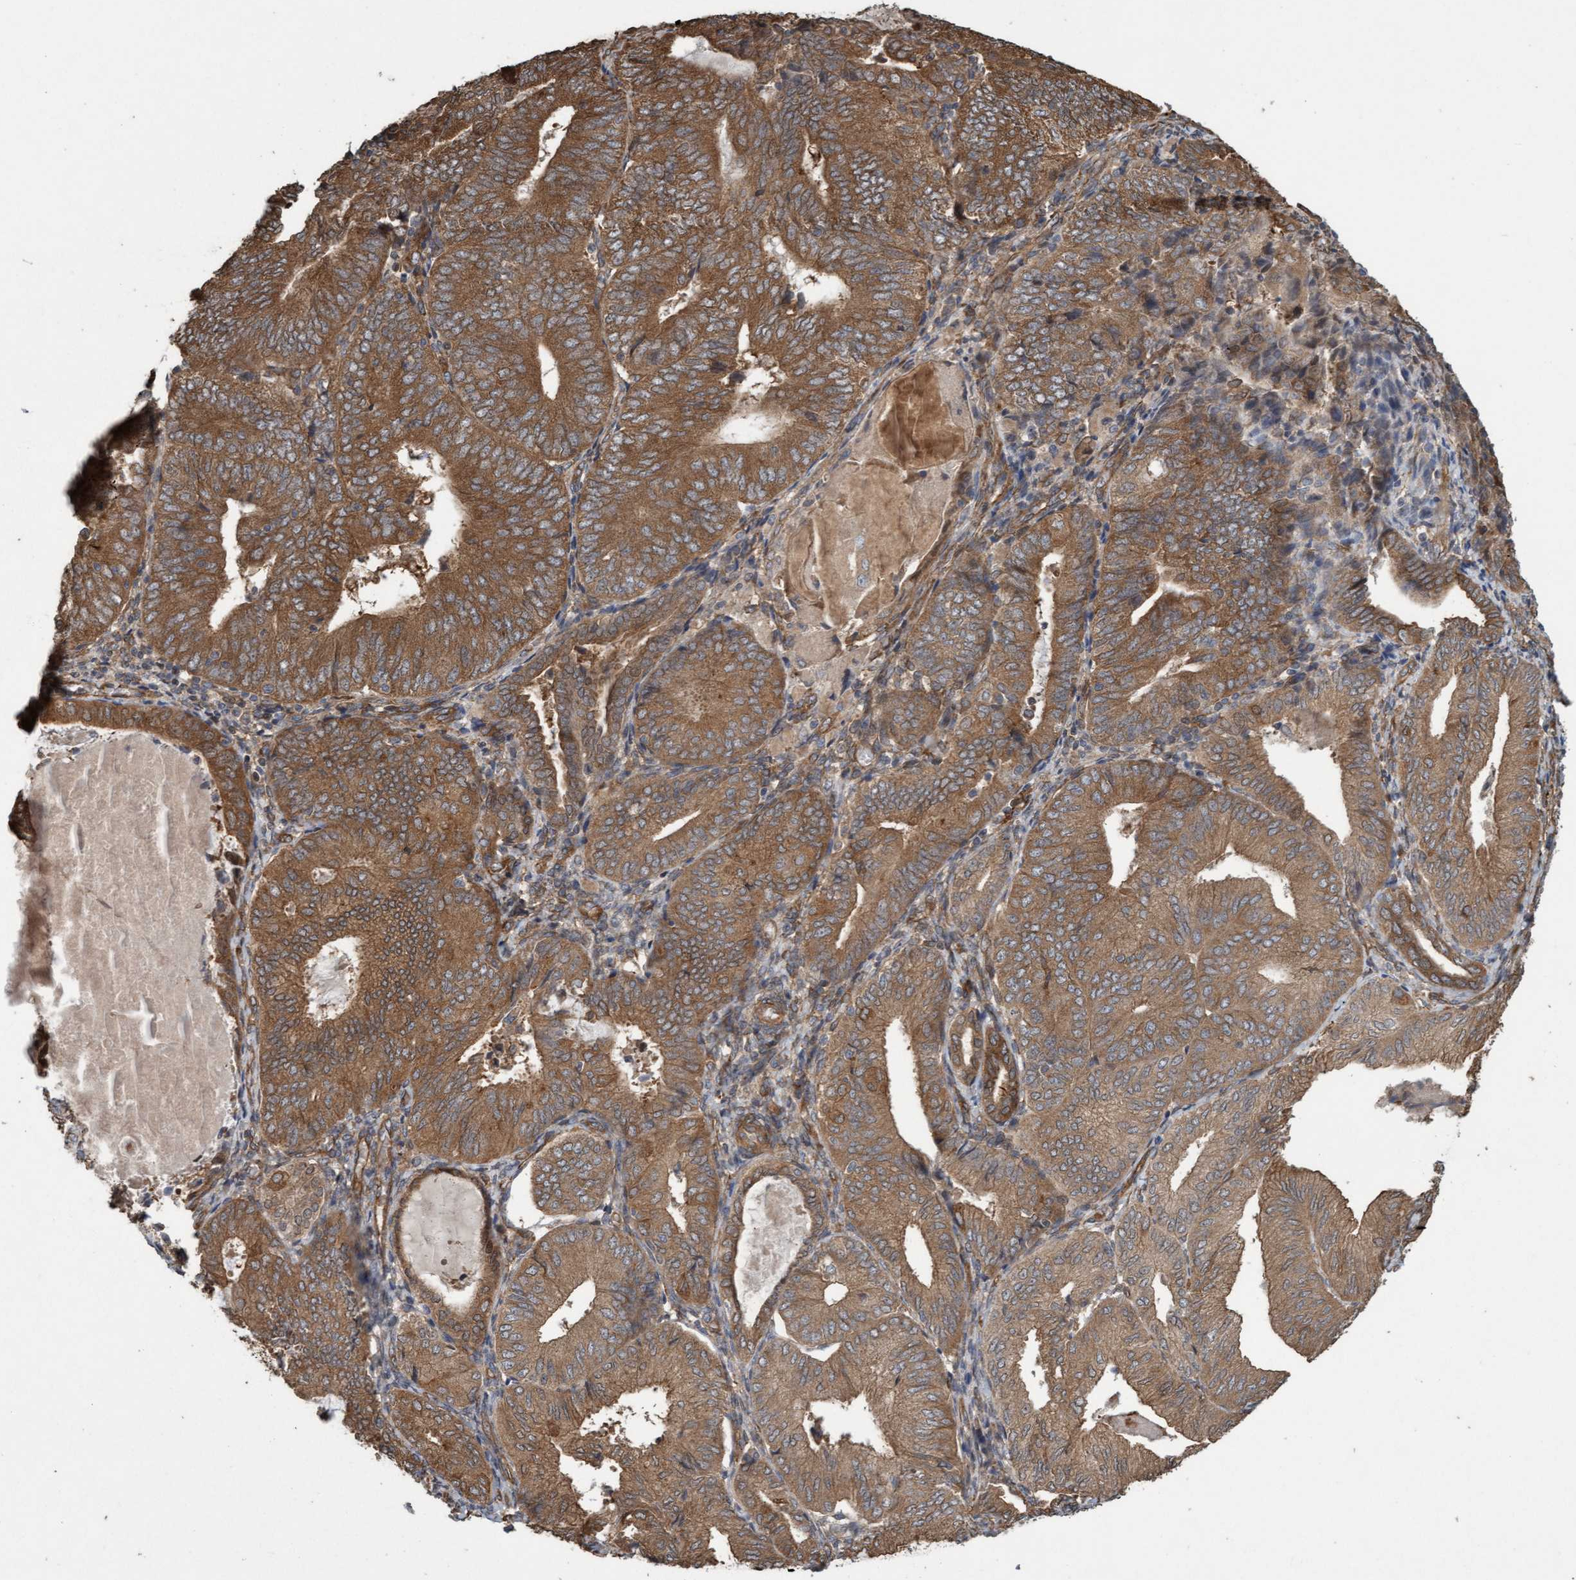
{"staining": {"intensity": "strong", "quantity": ">75%", "location": "cytoplasmic/membranous"}, "tissue": "endometrial cancer", "cell_type": "Tumor cells", "image_type": "cancer", "snomed": [{"axis": "morphology", "description": "Adenocarcinoma, NOS"}, {"axis": "topography", "description": "Endometrium"}], "caption": "About >75% of tumor cells in human endometrial cancer exhibit strong cytoplasmic/membranous protein positivity as visualized by brown immunohistochemical staining.", "gene": "CDC42EP4", "patient": {"sex": "female", "age": 81}}